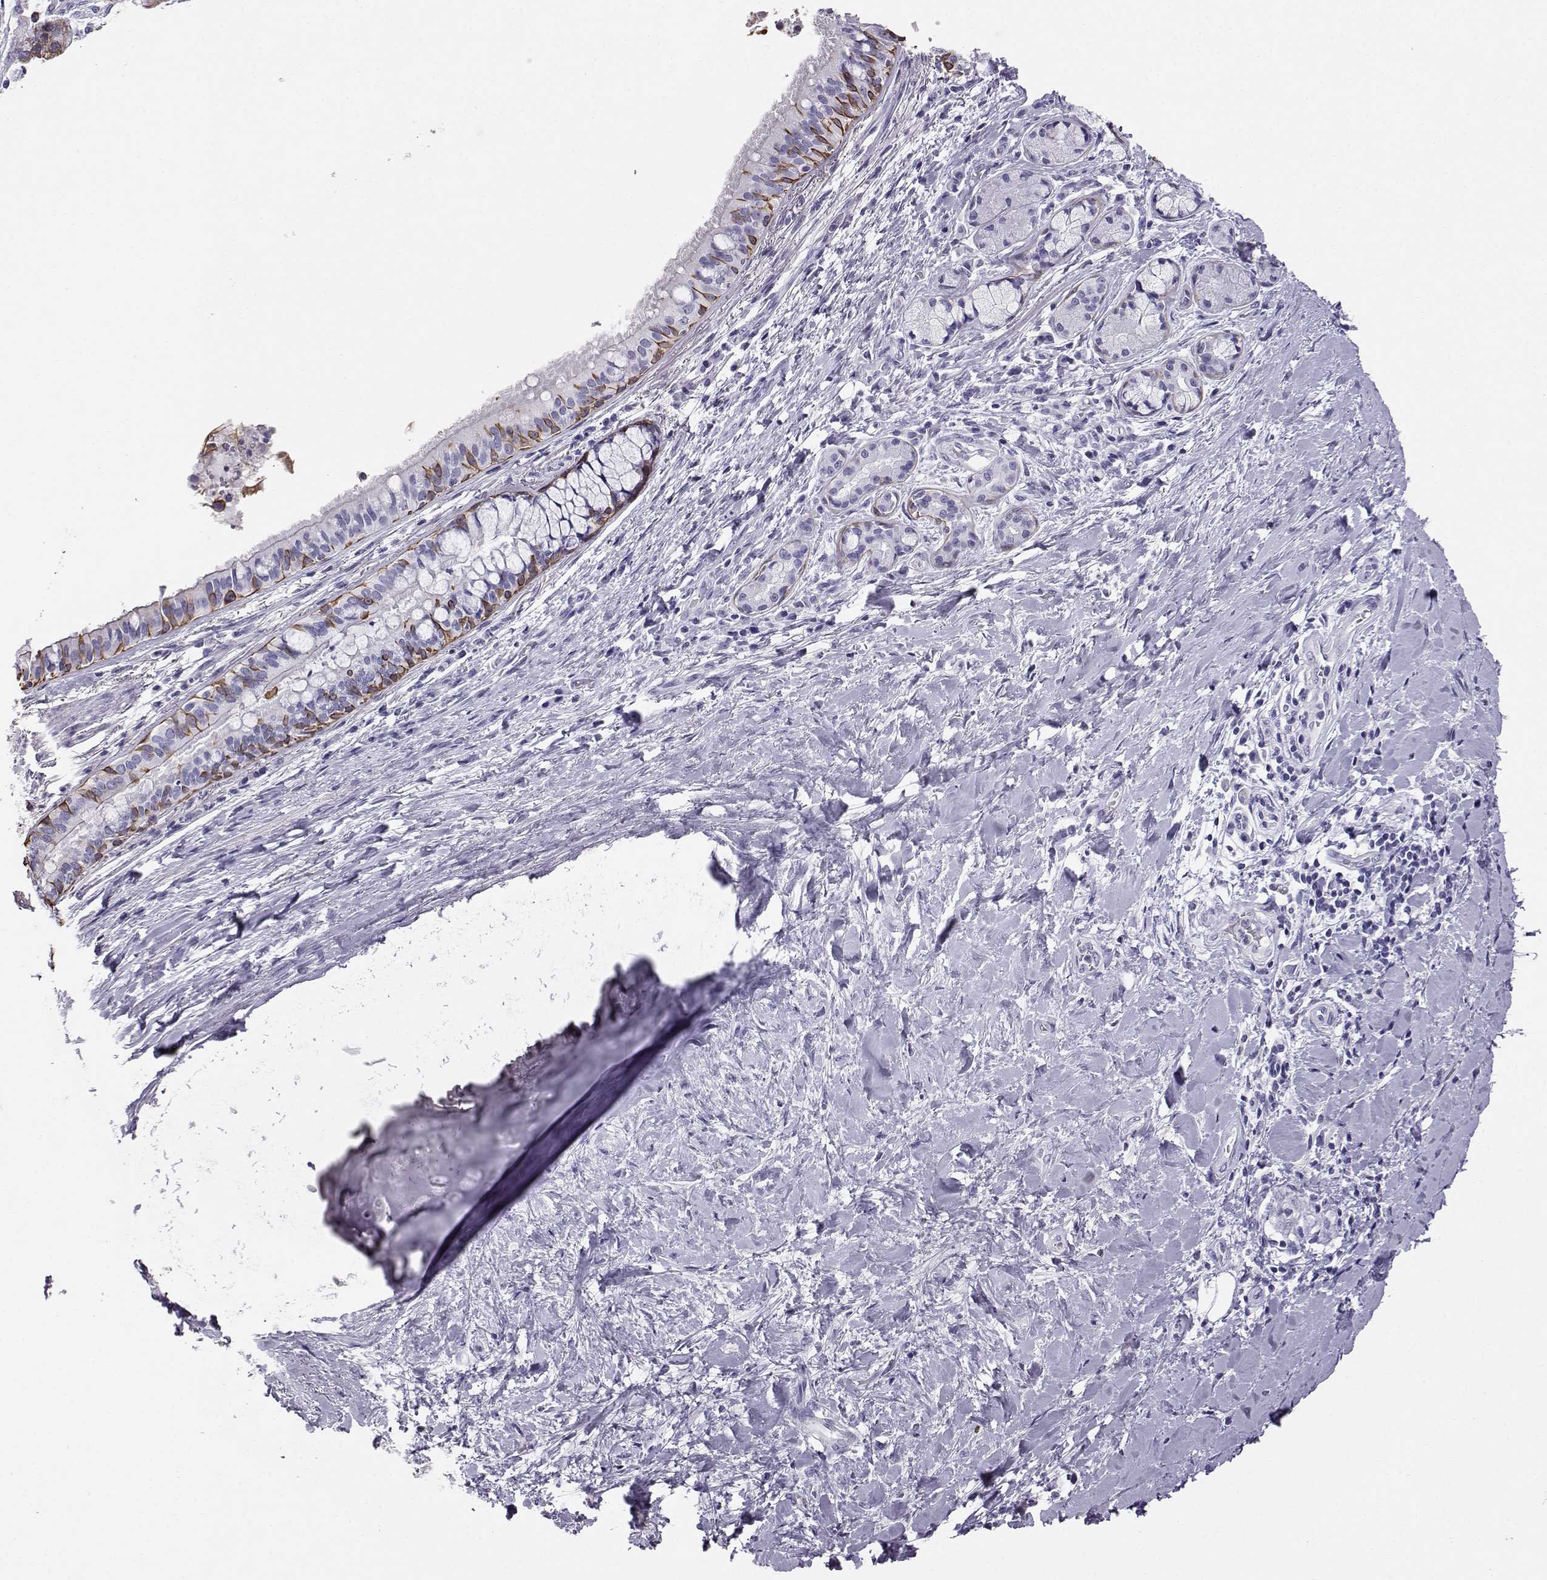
{"staining": {"intensity": "moderate", "quantity": "<25%", "location": "cytoplasmic/membranous"}, "tissue": "bronchus", "cell_type": "Respiratory epithelial cells", "image_type": "normal", "snomed": [{"axis": "morphology", "description": "Normal tissue, NOS"}, {"axis": "morphology", "description": "Squamous cell carcinoma, NOS"}, {"axis": "topography", "description": "Bronchus"}, {"axis": "topography", "description": "Lung"}], "caption": "Benign bronchus shows moderate cytoplasmic/membranous expression in about <25% of respiratory epithelial cells, visualized by immunohistochemistry. The staining is performed using DAB brown chromogen to label protein expression. The nuclei are counter-stained blue using hematoxylin.", "gene": "AKR1B1", "patient": {"sex": "male", "age": 69}}